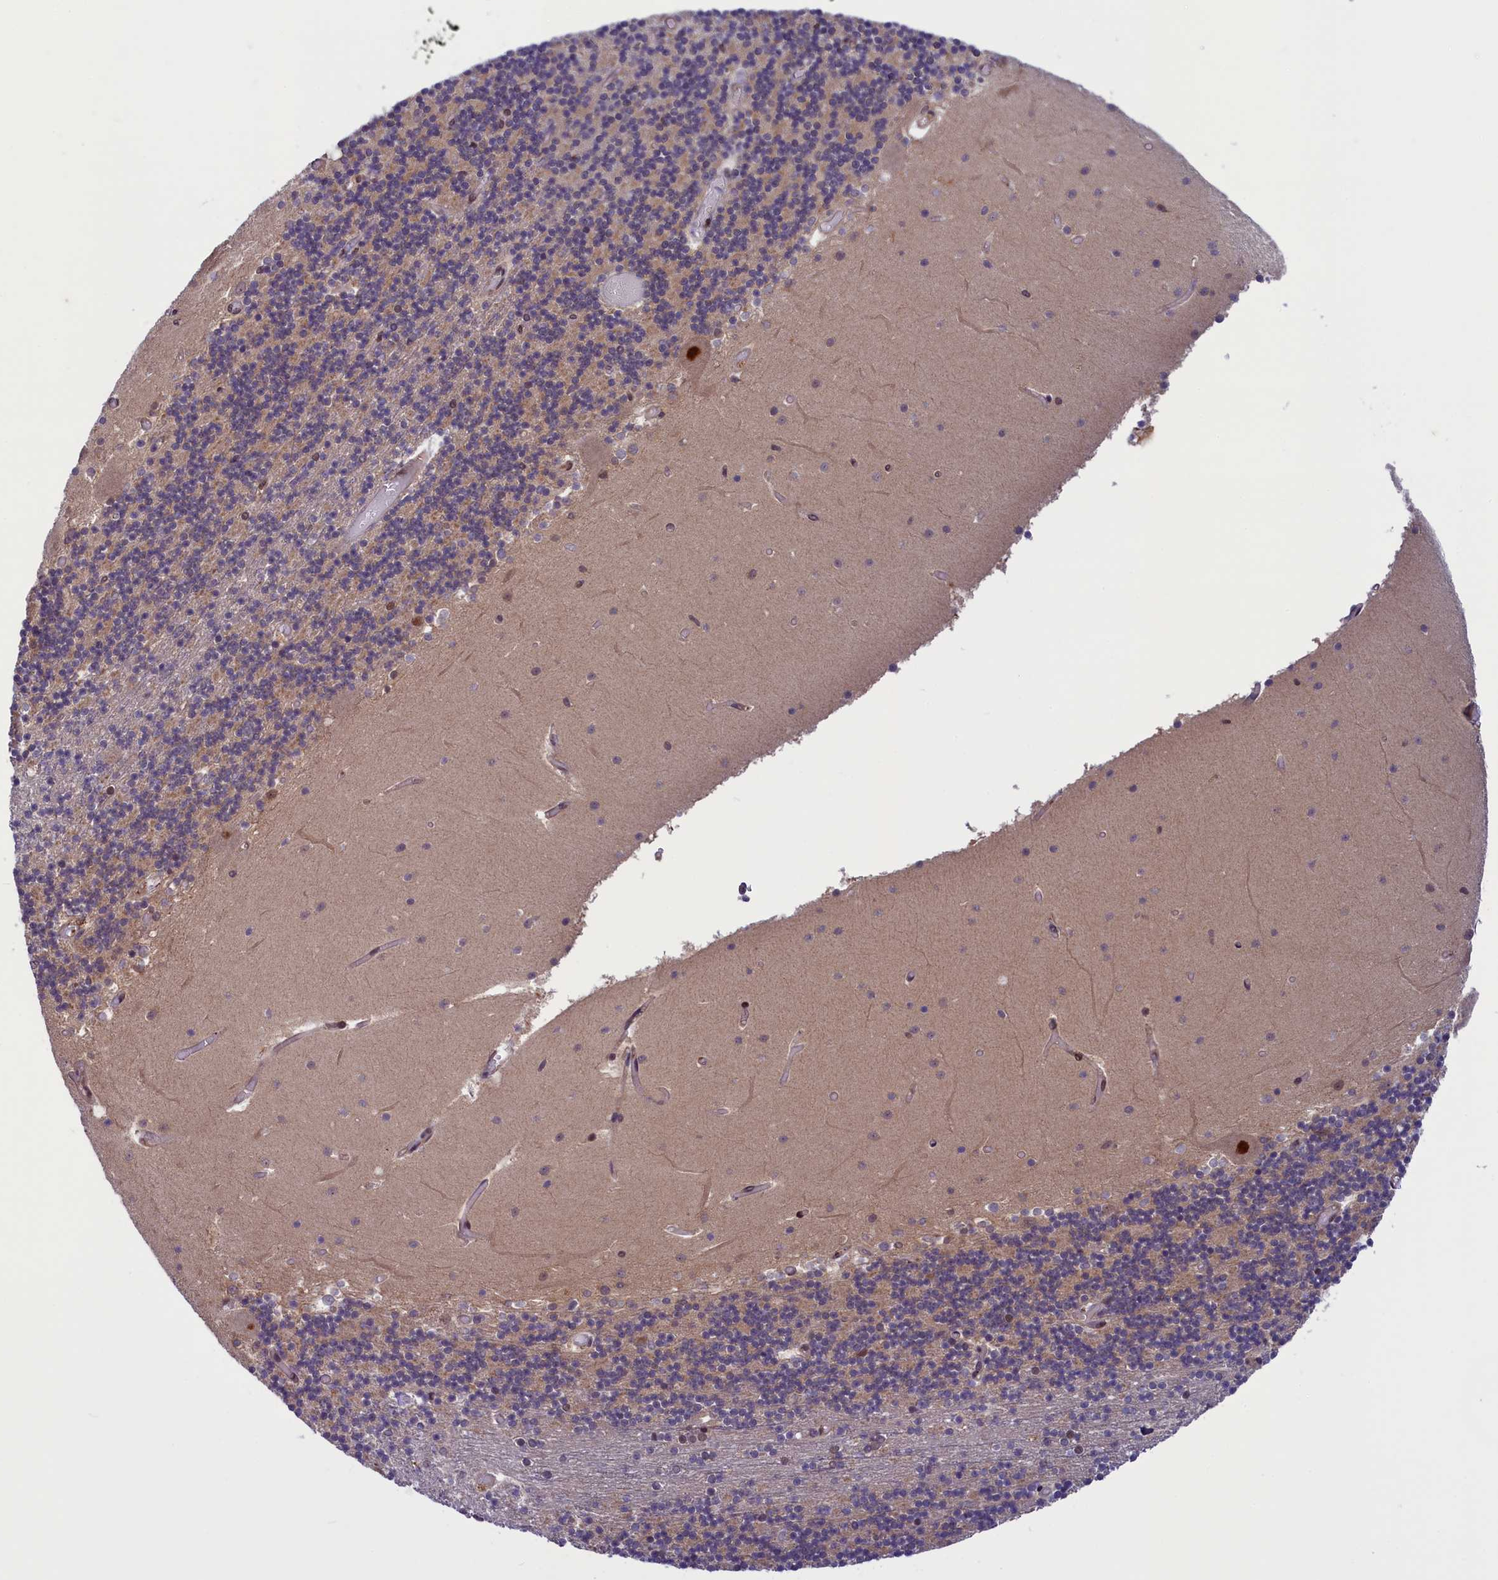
{"staining": {"intensity": "weak", "quantity": "<25%", "location": "cytoplasmic/membranous"}, "tissue": "cerebellum", "cell_type": "Cells in granular layer", "image_type": "normal", "snomed": [{"axis": "morphology", "description": "Normal tissue, NOS"}, {"axis": "topography", "description": "Cerebellum"}], "caption": "An immunohistochemistry (IHC) micrograph of normal cerebellum is shown. There is no staining in cells in granular layer of cerebellum.", "gene": "SLC7A6OS", "patient": {"sex": "female", "age": 28}}